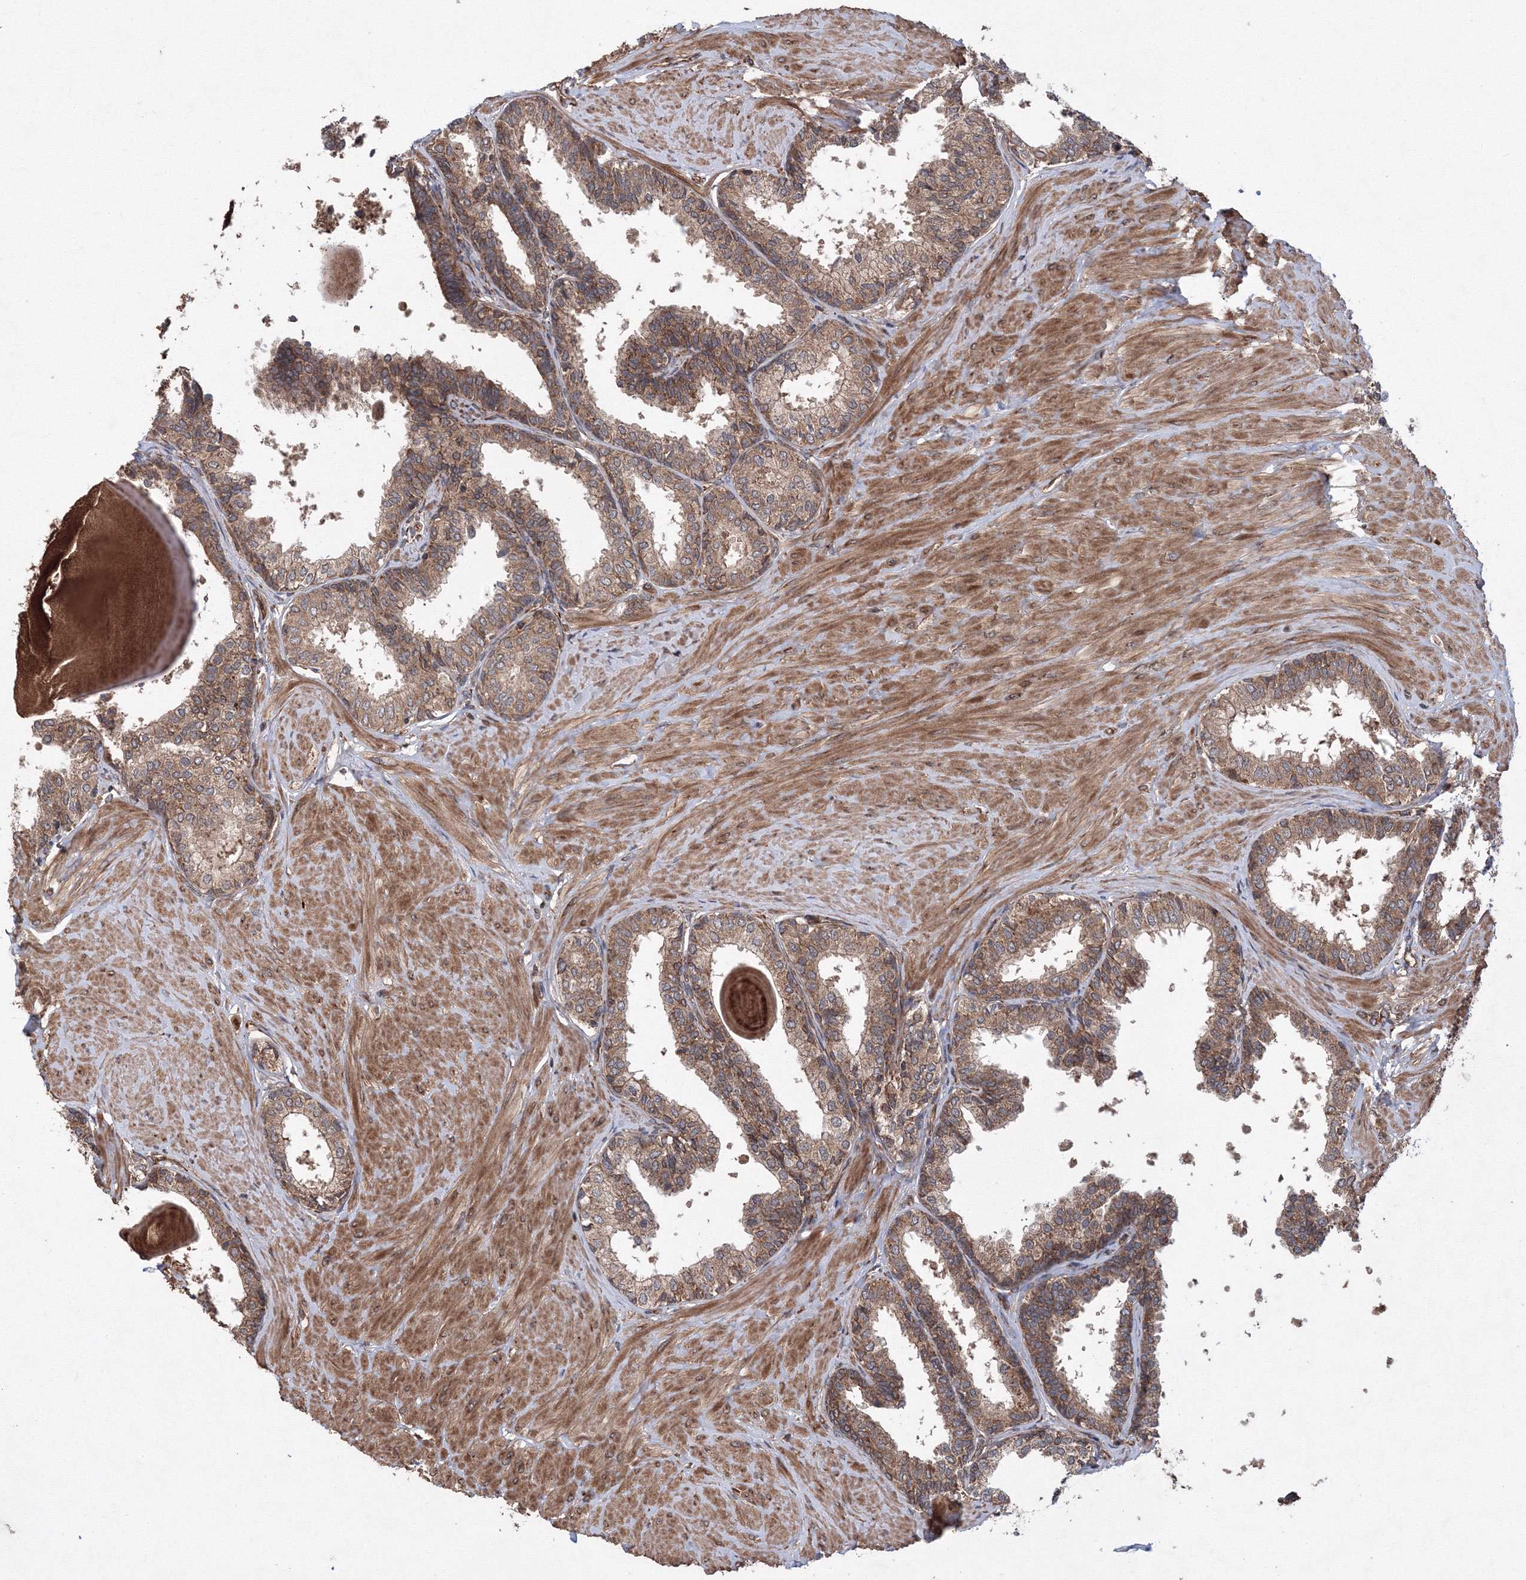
{"staining": {"intensity": "moderate", "quantity": ">75%", "location": "cytoplasmic/membranous"}, "tissue": "prostate", "cell_type": "Glandular cells", "image_type": "normal", "snomed": [{"axis": "morphology", "description": "Normal tissue, NOS"}, {"axis": "topography", "description": "Prostate"}], "caption": "The image reveals immunohistochemical staining of benign prostate. There is moderate cytoplasmic/membranous positivity is appreciated in approximately >75% of glandular cells. The protein is shown in brown color, while the nuclei are stained blue.", "gene": "ATG3", "patient": {"sex": "male", "age": 48}}